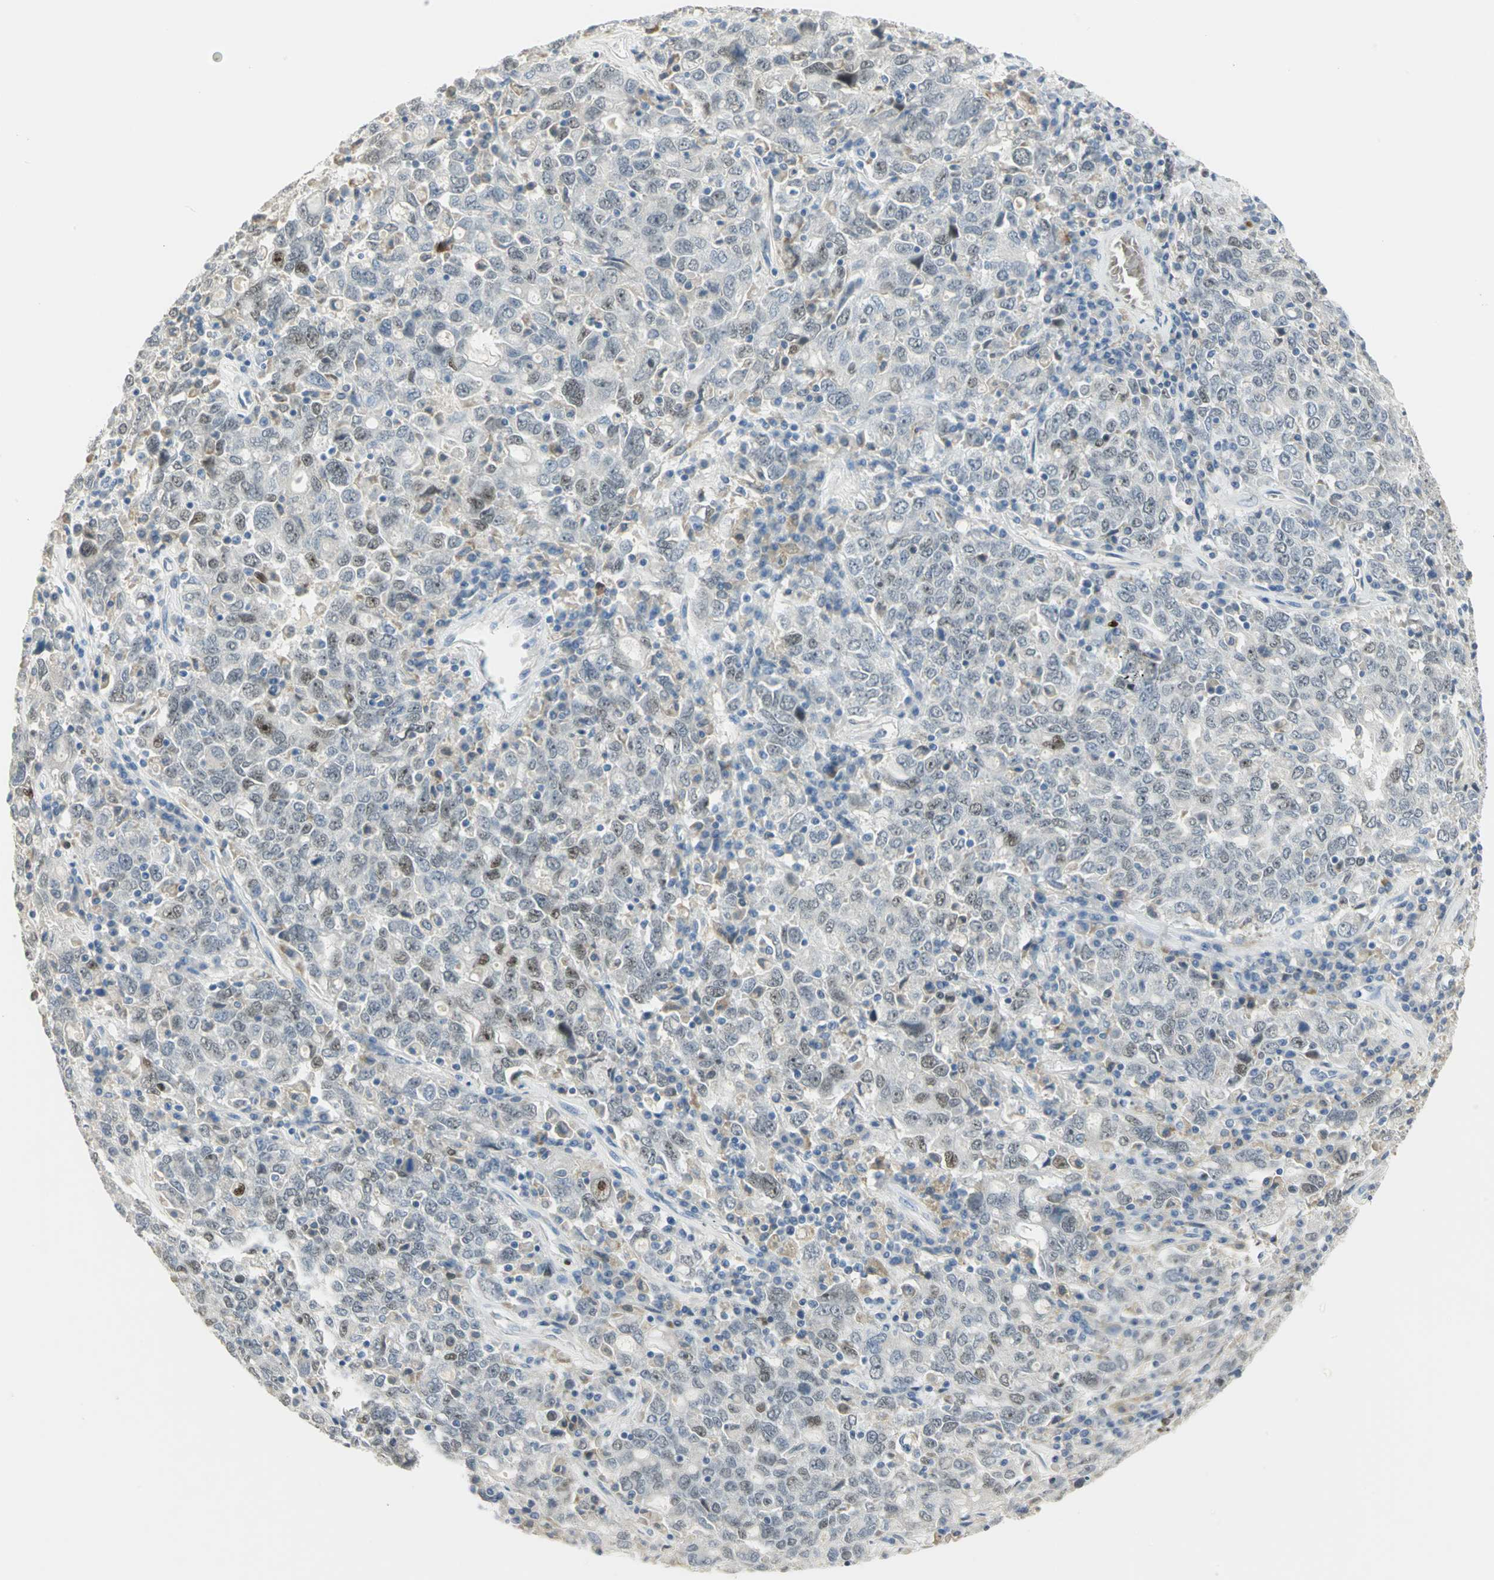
{"staining": {"intensity": "moderate", "quantity": "<25%", "location": "nuclear"}, "tissue": "ovarian cancer", "cell_type": "Tumor cells", "image_type": "cancer", "snomed": [{"axis": "morphology", "description": "Carcinoma, endometroid"}, {"axis": "topography", "description": "Ovary"}], "caption": "Immunohistochemical staining of ovarian cancer (endometroid carcinoma) demonstrates low levels of moderate nuclear staining in approximately <25% of tumor cells.", "gene": "BCL6", "patient": {"sex": "female", "age": 62}}